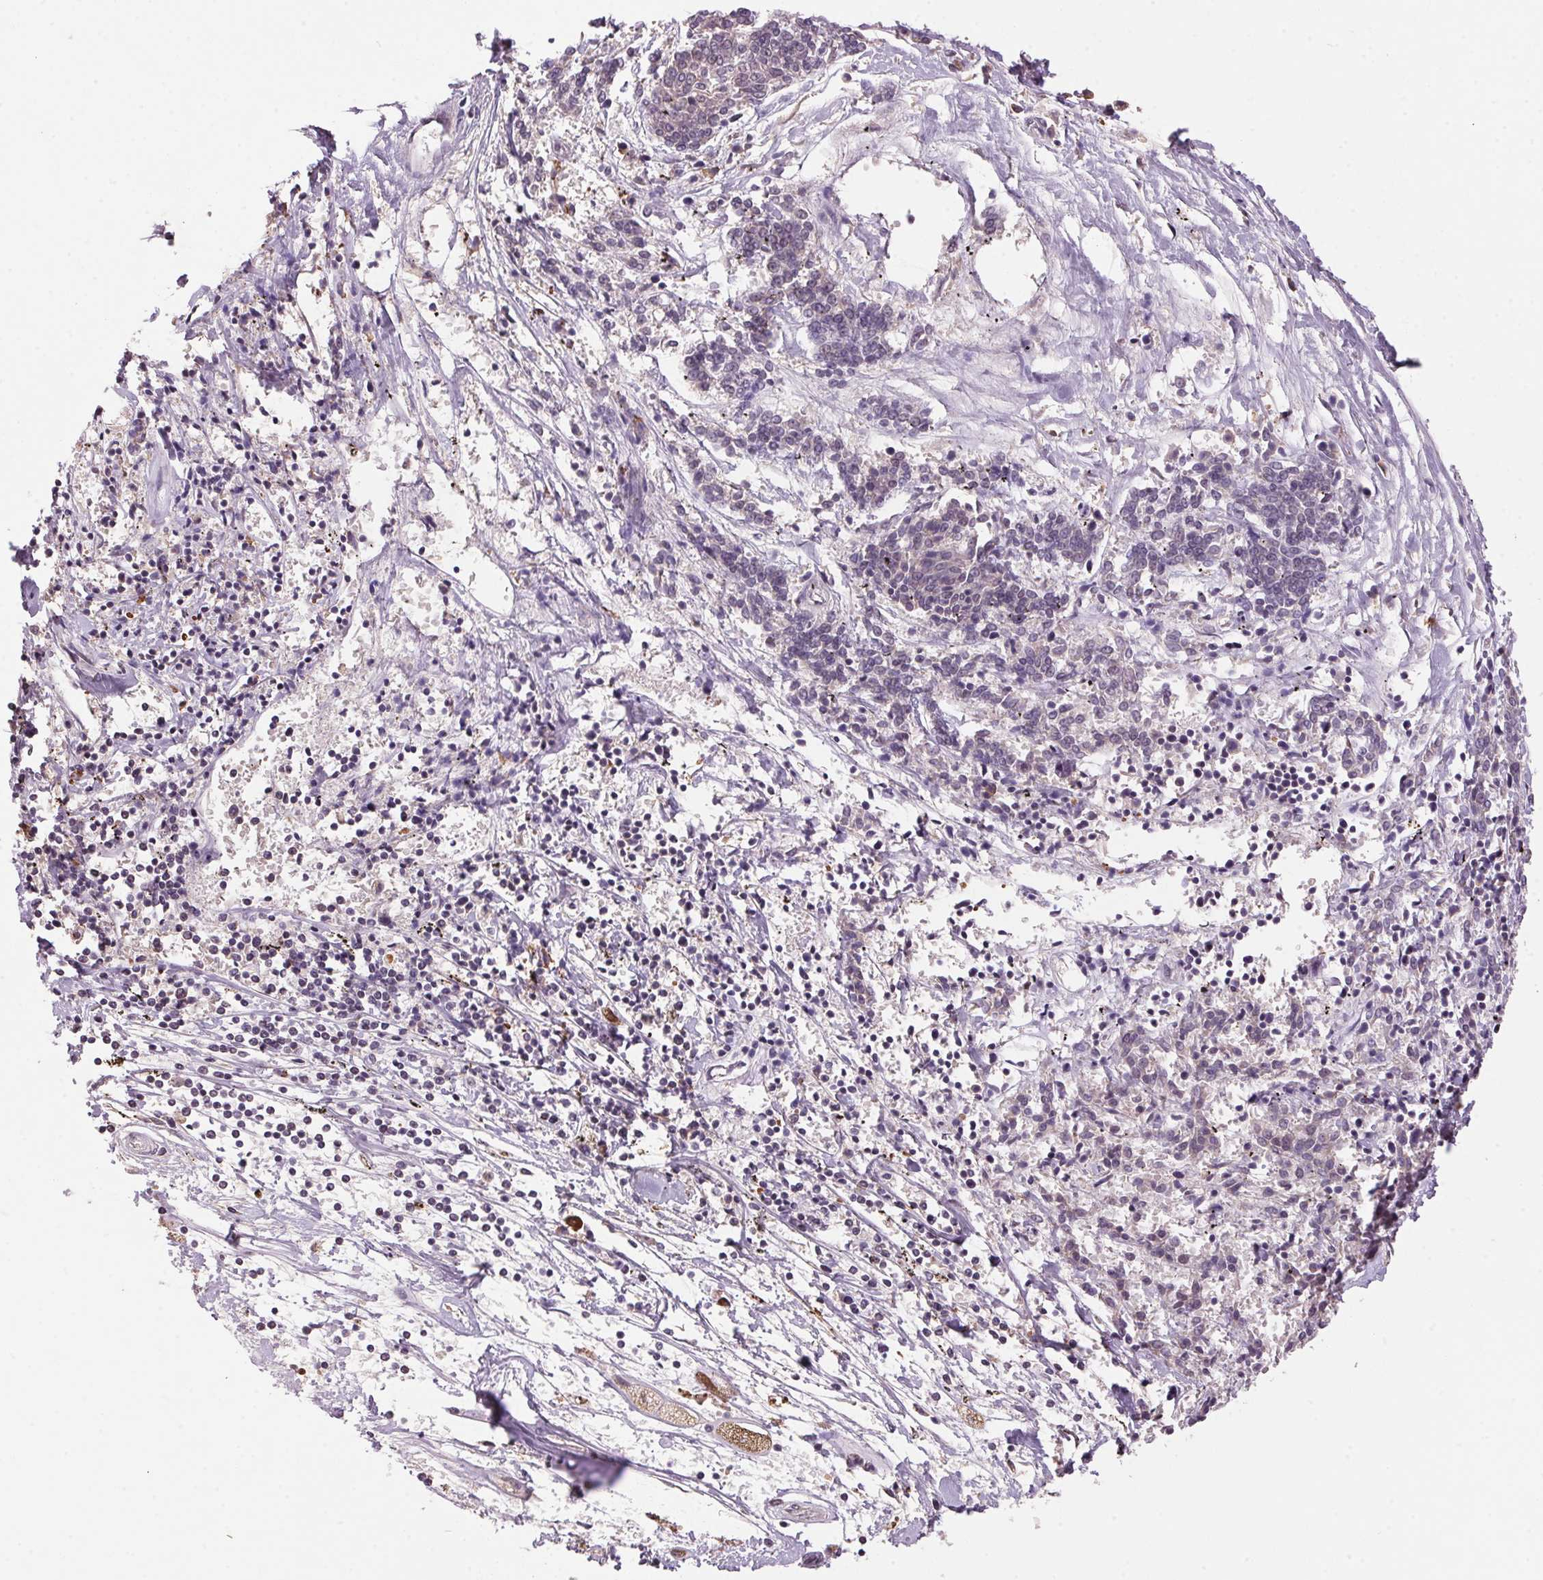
{"staining": {"intensity": "negative", "quantity": "none", "location": "none"}, "tissue": "melanoma", "cell_type": "Tumor cells", "image_type": "cancer", "snomed": [{"axis": "morphology", "description": "Malignant melanoma, NOS"}, {"axis": "topography", "description": "Skin"}], "caption": "This is an immunohistochemistry (IHC) image of human melanoma. There is no expression in tumor cells.", "gene": "ZBTB4", "patient": {"sex": "female", "age": 72}}